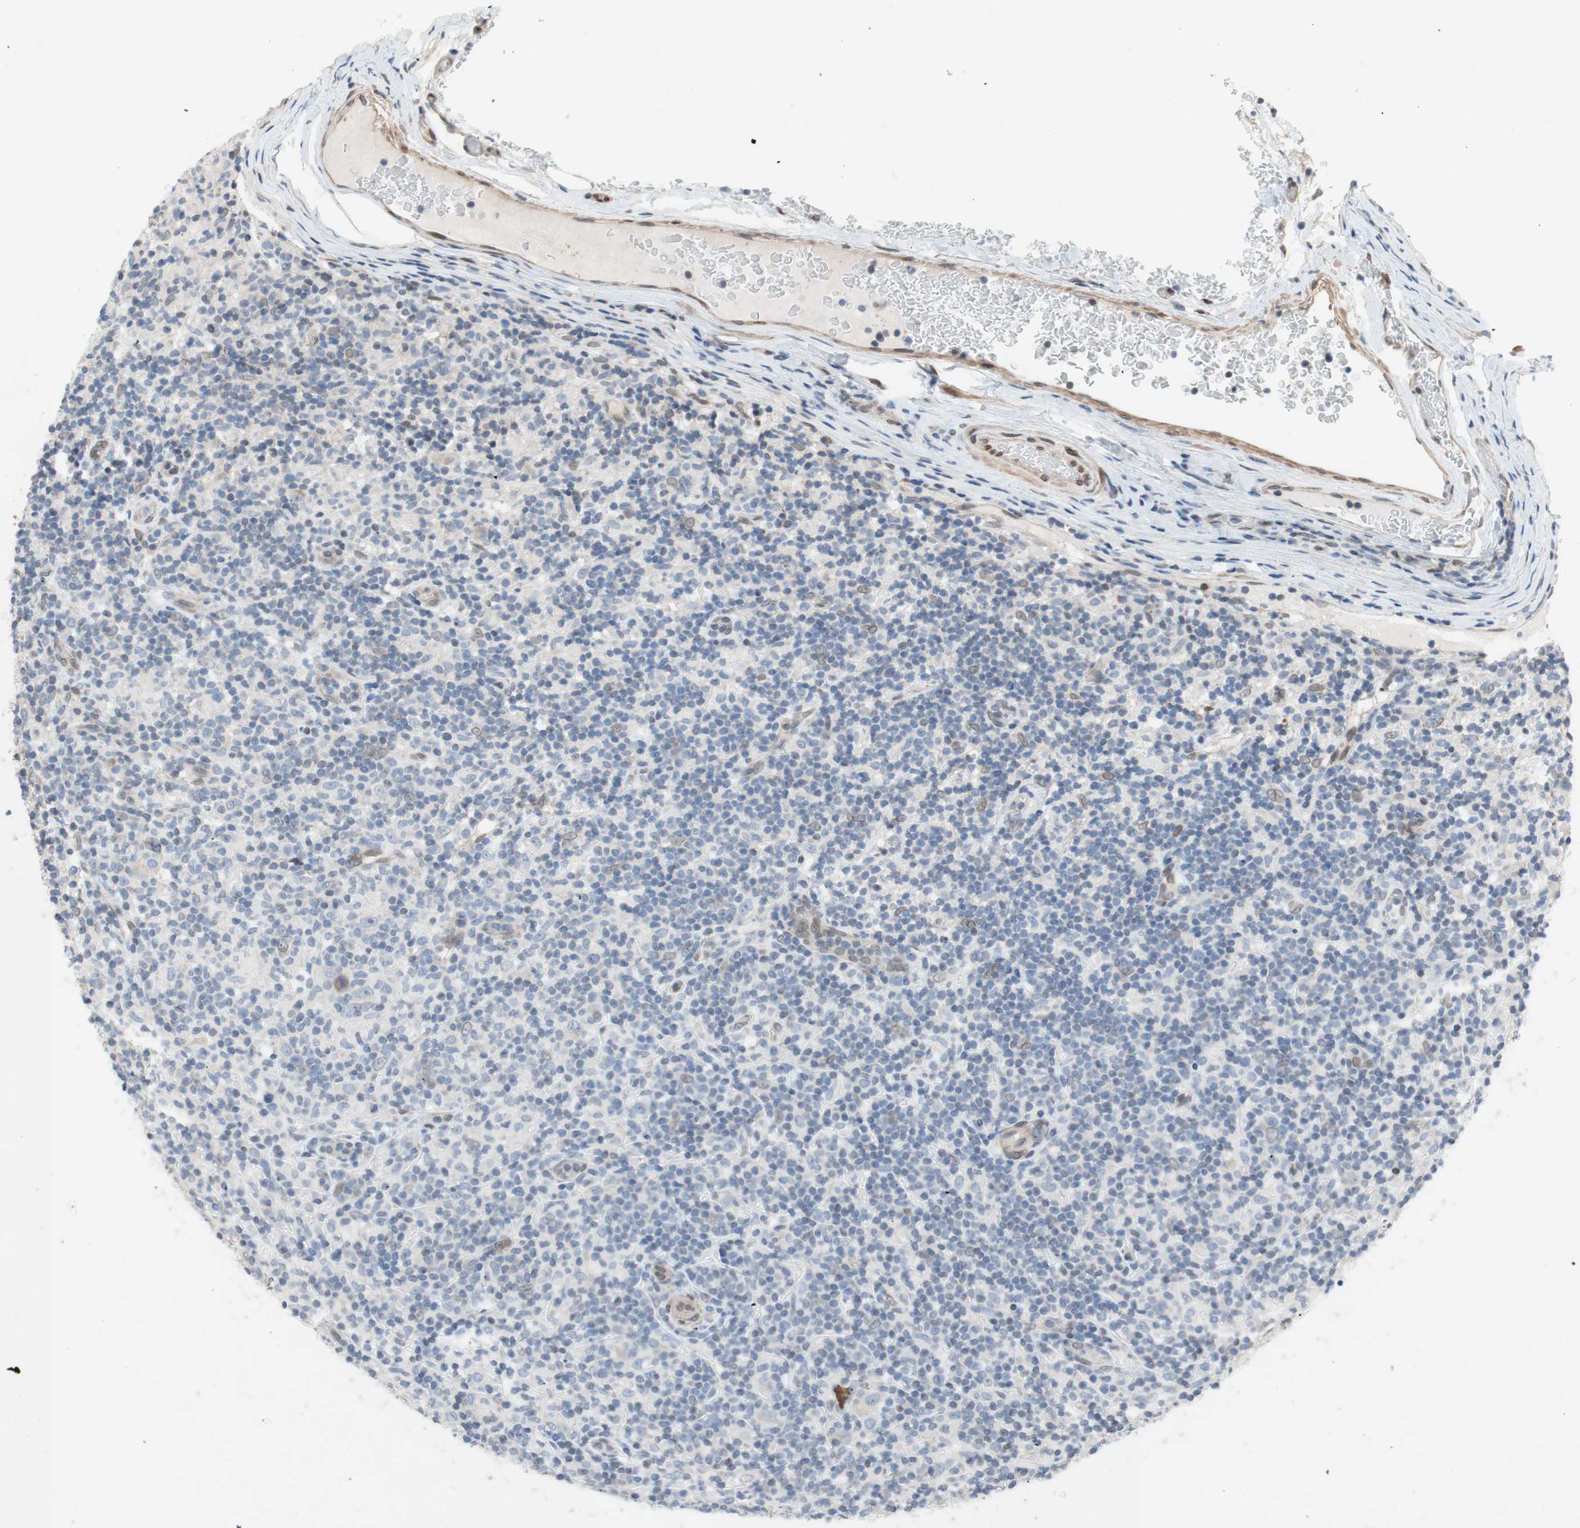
{"staining": {"intensity": "negative", "quantity": "none", "location": "none"}, "tissue": "lymphoma", "cell_type": "Tumor cells", "image_type": "cancer", "snomed": [{"axis": "morphology", "description": "Hodgkin's disease, NOS"}, {"axis": "topography", "description": "Lymph node"}], "caption": "Lymphoma was stained to show a protein in brown. There is no significant expression in tumor cells.", "gene": "ARNT2", "patient": {"sex": "male", "age": 70}}